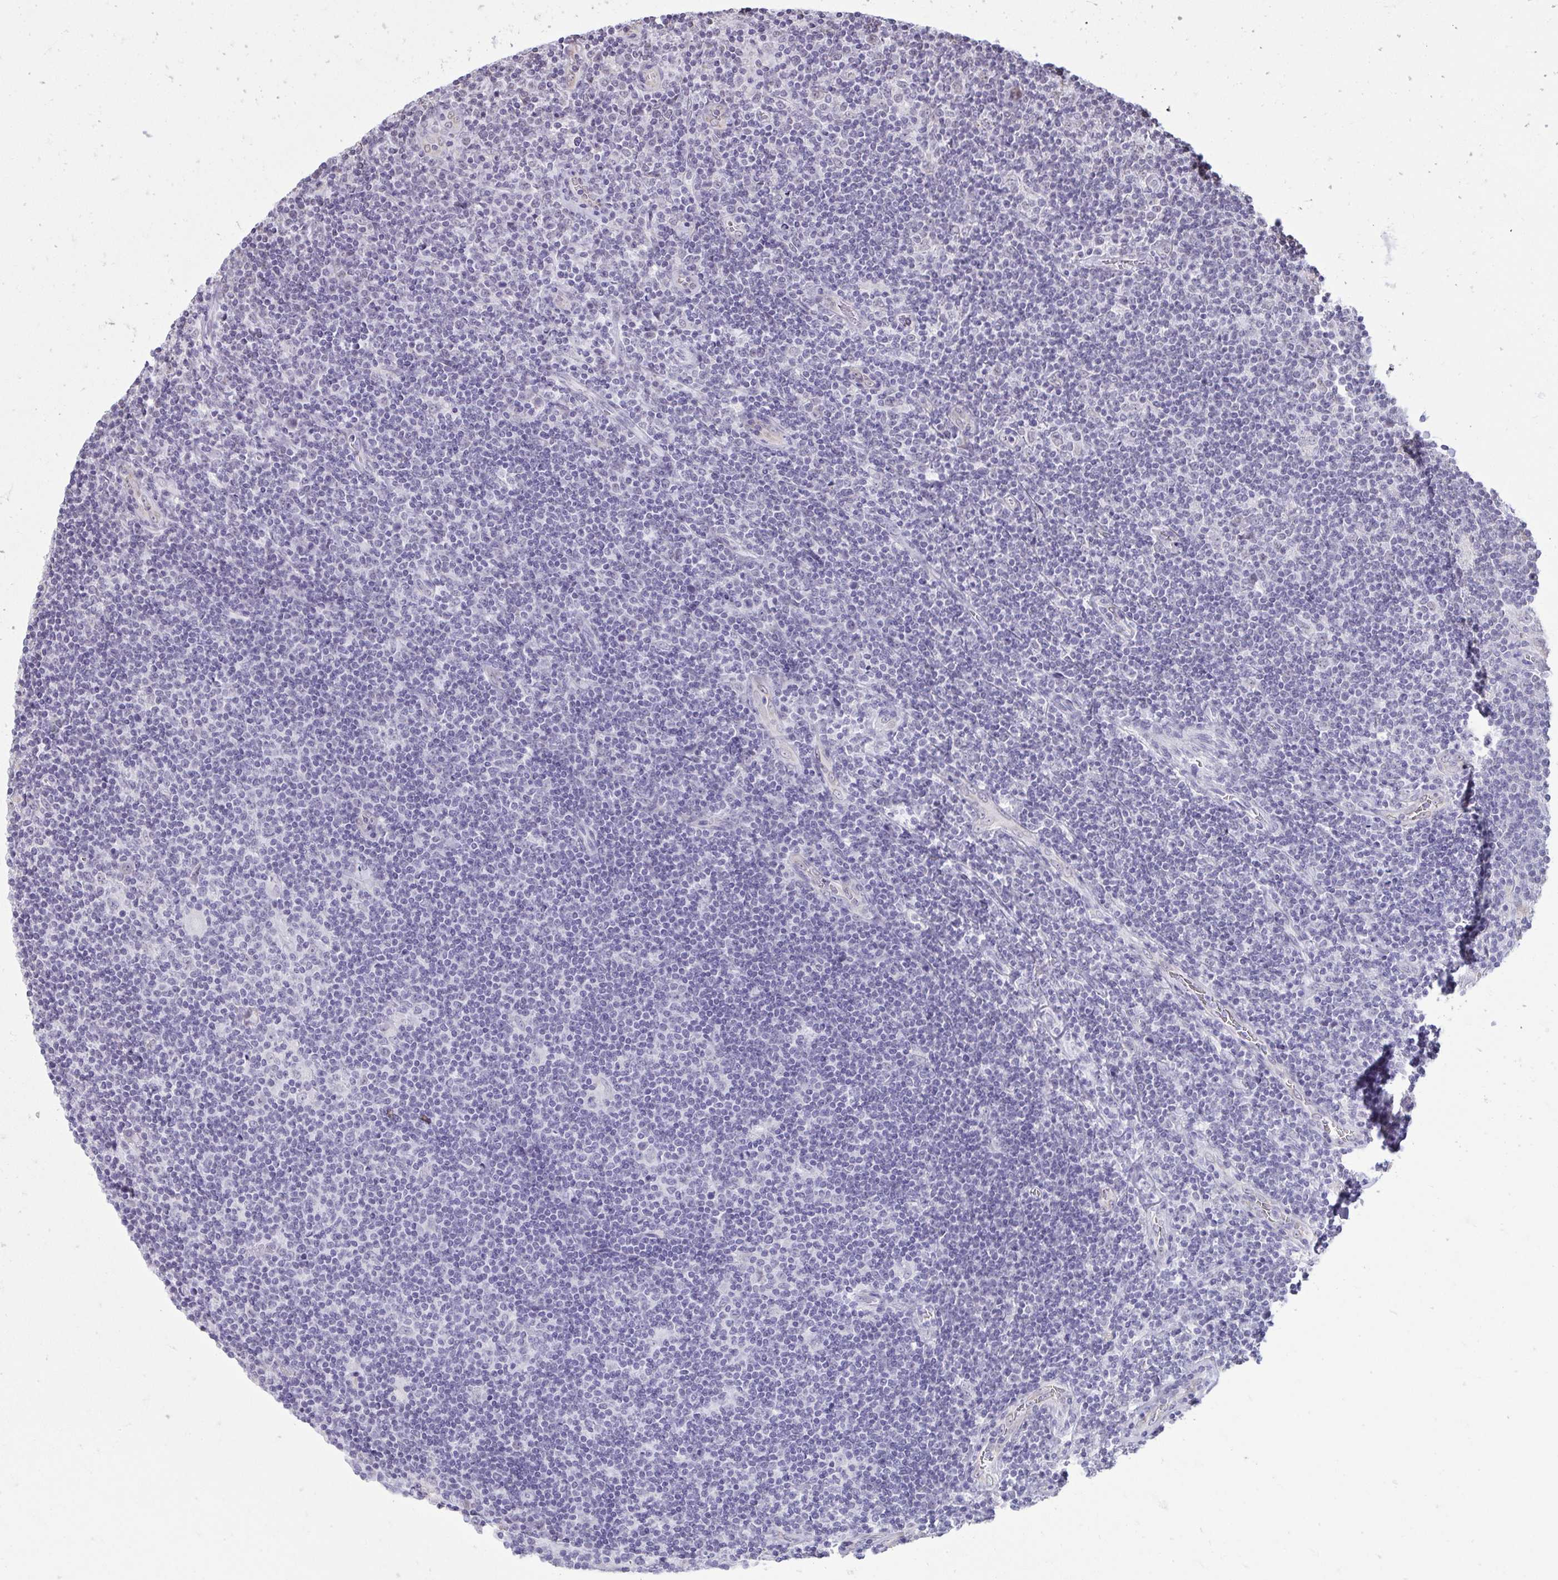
{"staining": {"intensity": "negative", "quantity": "none", "location": "none"}, "tissue": "lymphoma", "cell_type": "Tumor cells", "image_type": "cancer", "snomed": [{"axis": "morphology", "description": "Hodgkin's disease, NOS"}, {"axis": "topography", "description": "Lymph node"}], "caption": "The immunohistochemistry histopathology image has no significant expression in tumor cells of Hodgkin's disease tissue.", "gene": "NPPA", "patient": {"sex": "male", "age": 40}}